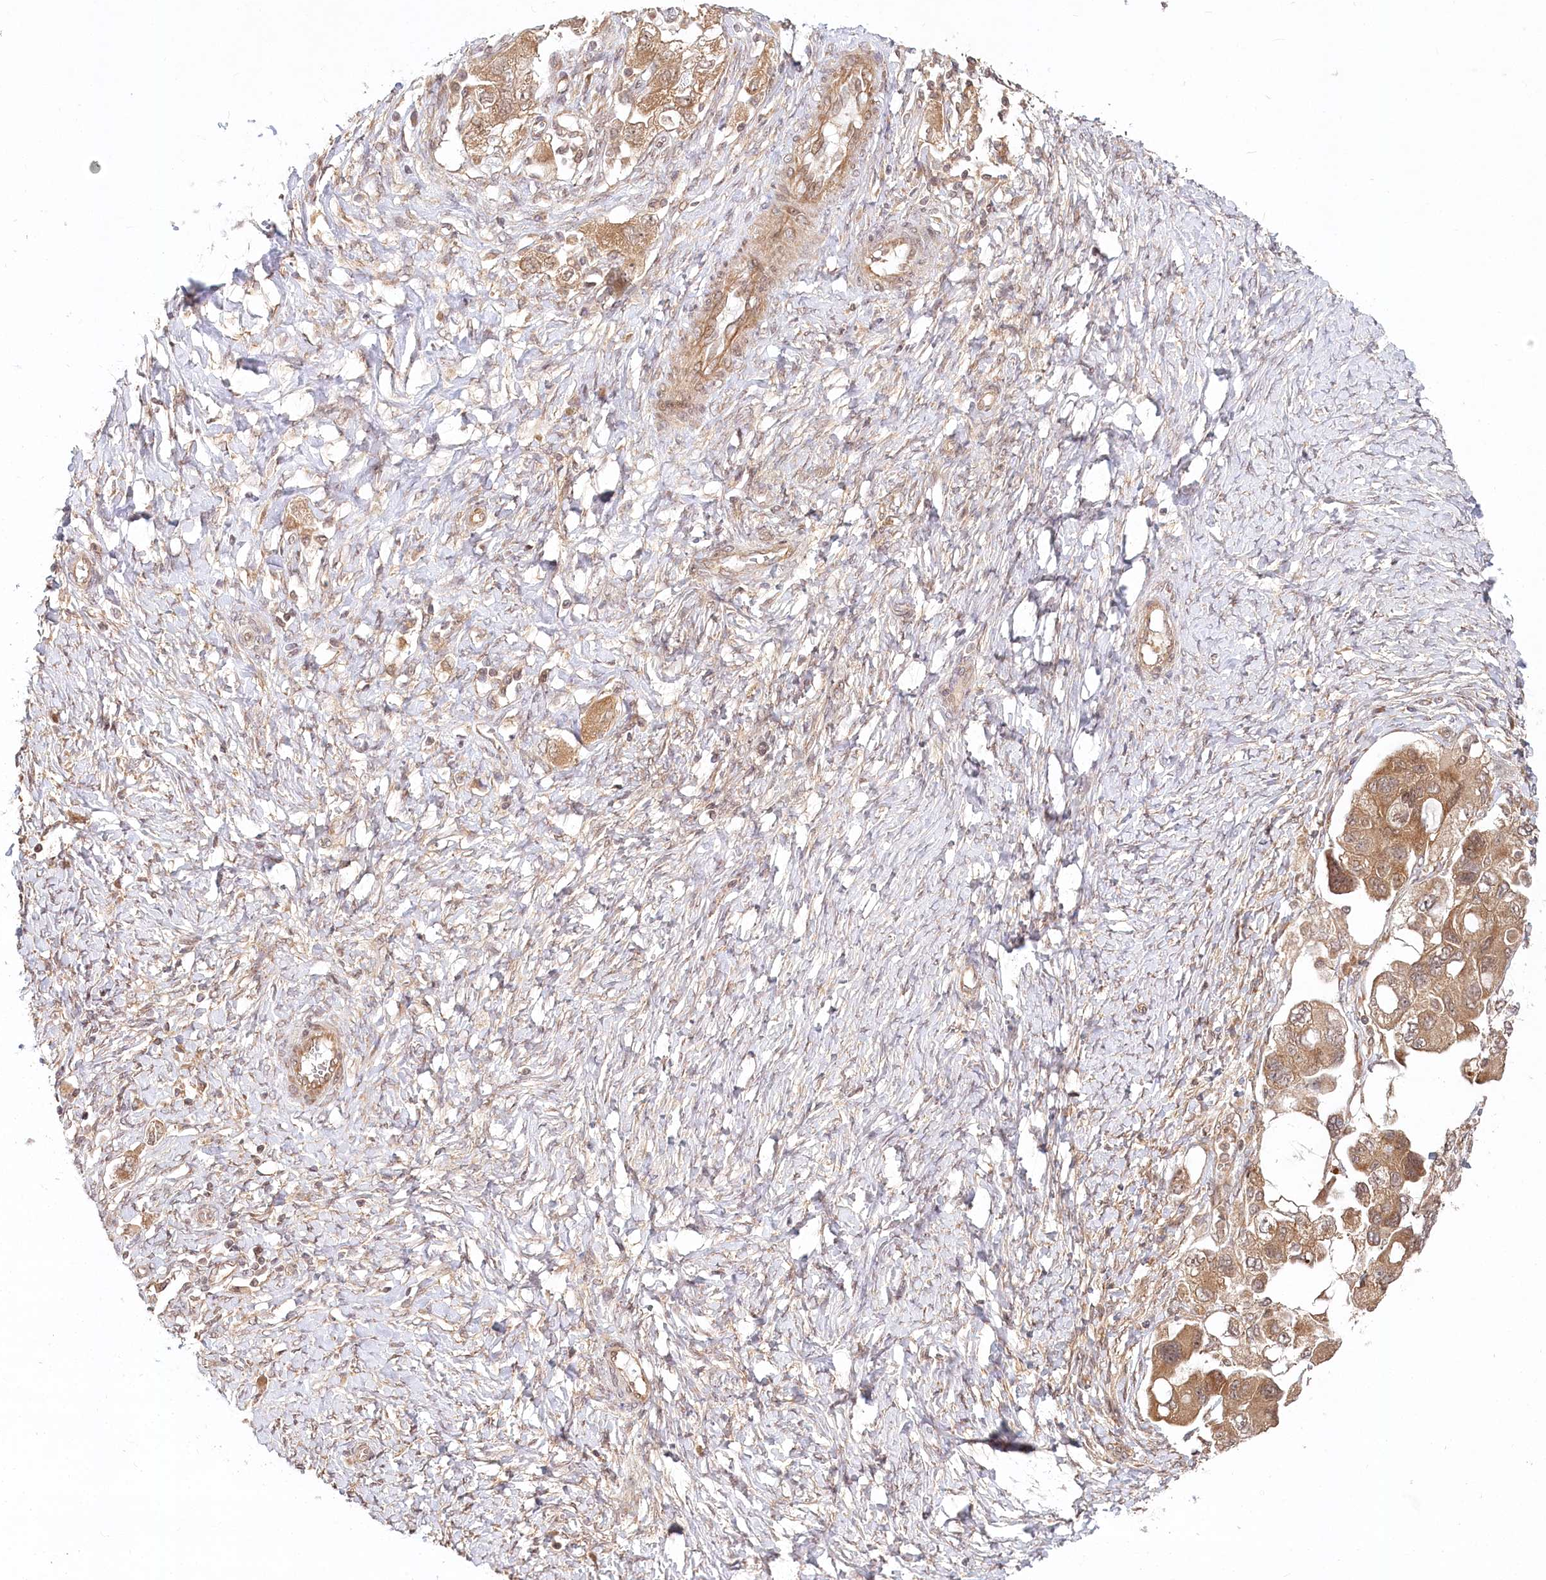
{"staining": {"intensity": "moderate", "quantity": ">75%", "location": "cytoplasmic/membranous"}, "tissue": "ovarian cancer", "cell_type": "Tumor cells", "image_type": "cancer", "snomed": [{"axis": "morphology", "description": "Carcinoma, NOS"}, {"axis": "morphology", "description": "Cystadenocarcinoma, serous, NOS"}, {"axis": "topography", "description": "Ovary"}], "caption": "Moderate cytoplasmic/membranous protein positivity is present in about >75% of tumor cells in ovarian serous cystadenocarcinoma.", "gene": "CEP70", "patient": {"sex": "female", "age": 69}}